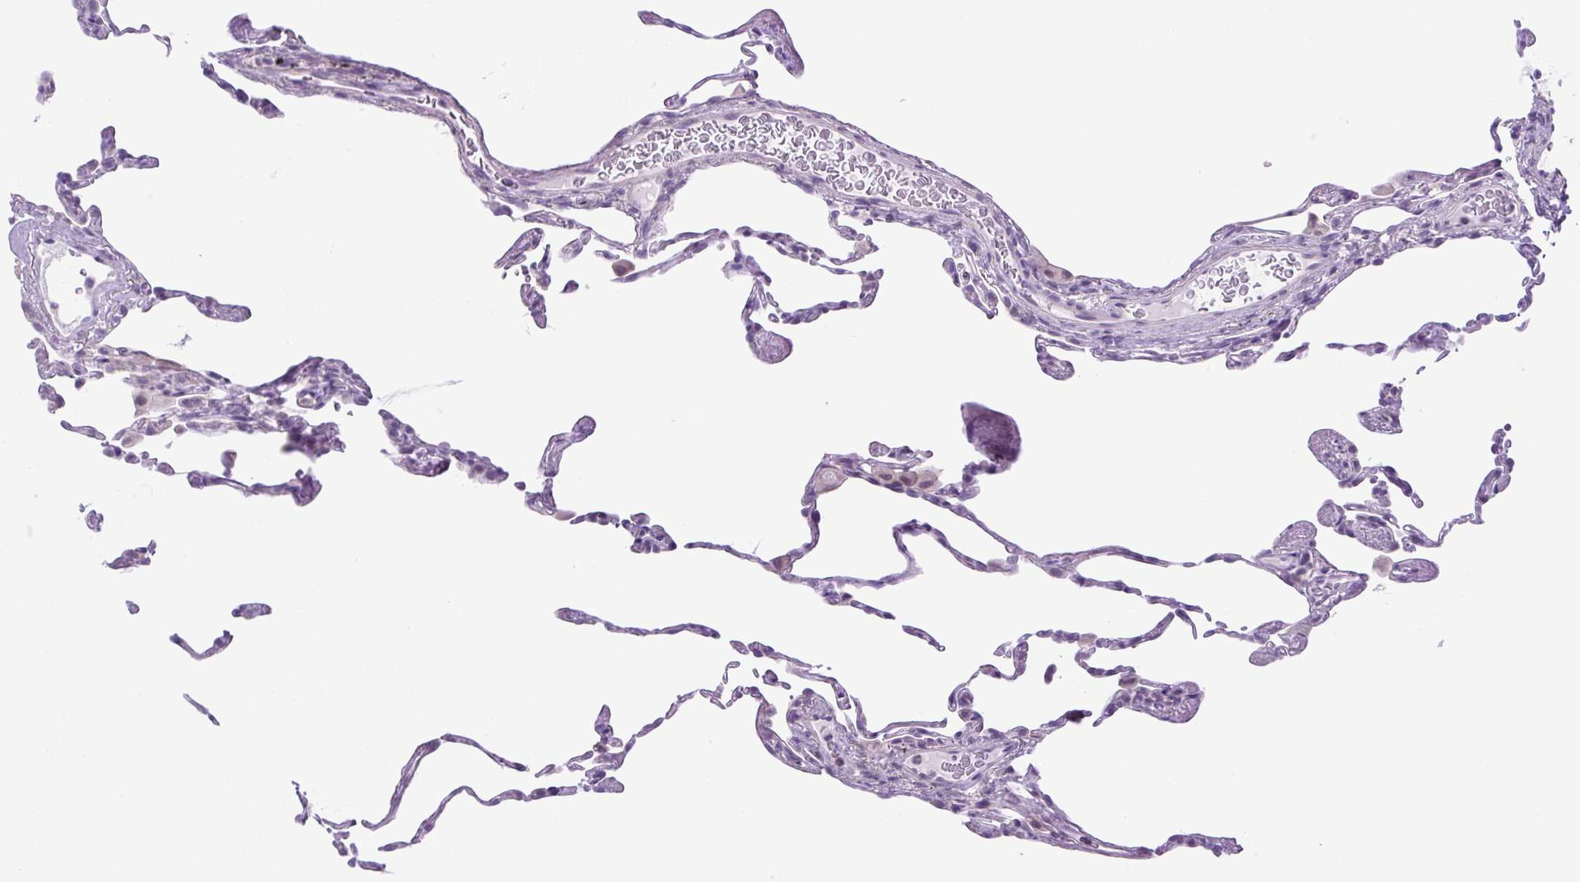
{"staining": {"intensity": "weak", "quantity": "25%-75%", "location": "nuclear"}, "tissue": "lung", "cell_type": "Alveolar cells", "image_type": "normal", "snomed": [{"axis": "morphology", "description": "Normal tissue, NOS"}, {"axis": "topography", "description": "Lung"}], "caption": "Immunohistochemical staining of benign lung displays weak nuclear protein expression in about 25%-75% of alveolar cells.", "gene": "KPNA1", "patient": {"sex": "female", "age": 57}}